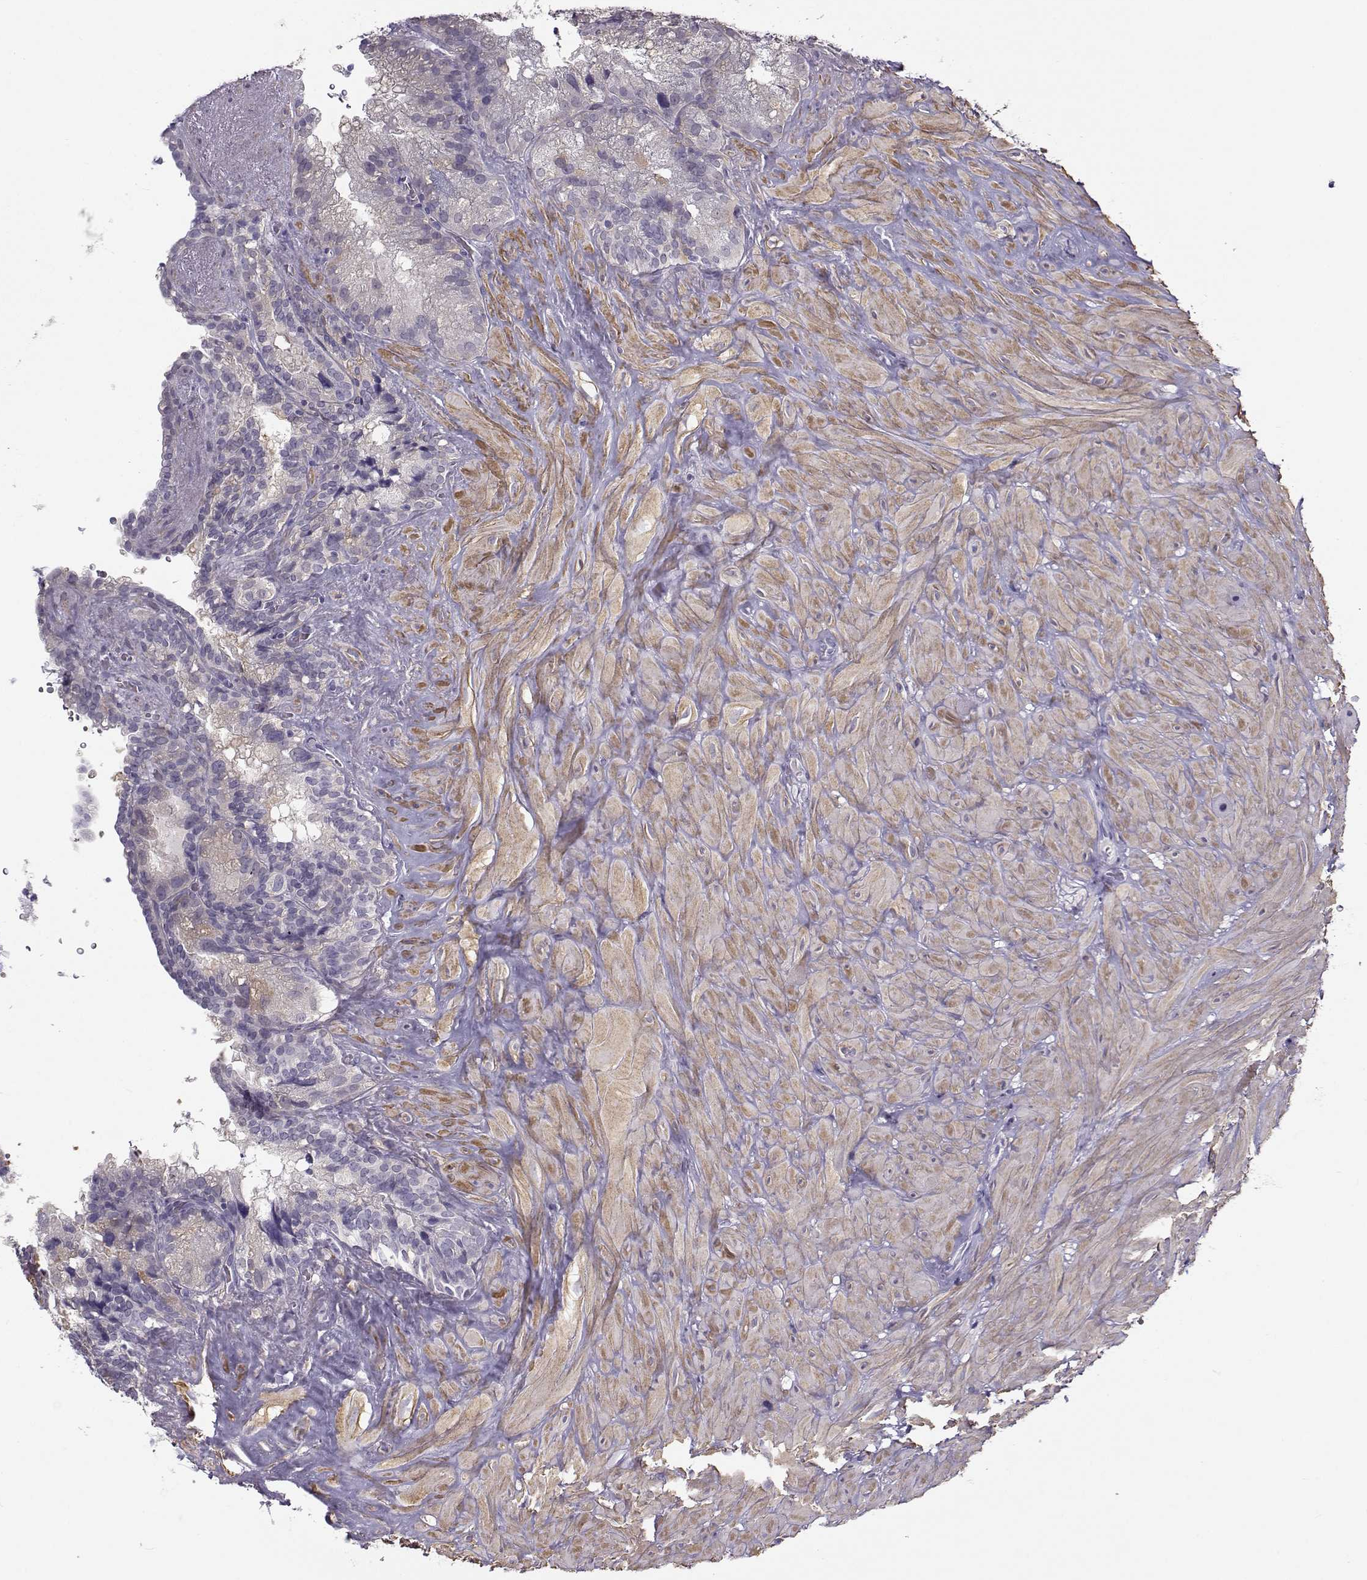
{"staining": {"intensity": "negative", "quantity": "none", "location": "none"}, "tissue": "seminal vesicle", "cell_type": "Glandular cells", "image_type": "normal", "snomed": [{"axis": "morphology", "description": "Normal tissue, NOS"}, {"axis": "topography", "description": "Seminal veicle"}], "caption": "IHC of unremarkable seminal vesicle displays no staining in glandular cells.", "gene": "UCP3", "patient": {"sex": "male", "age": 72}}